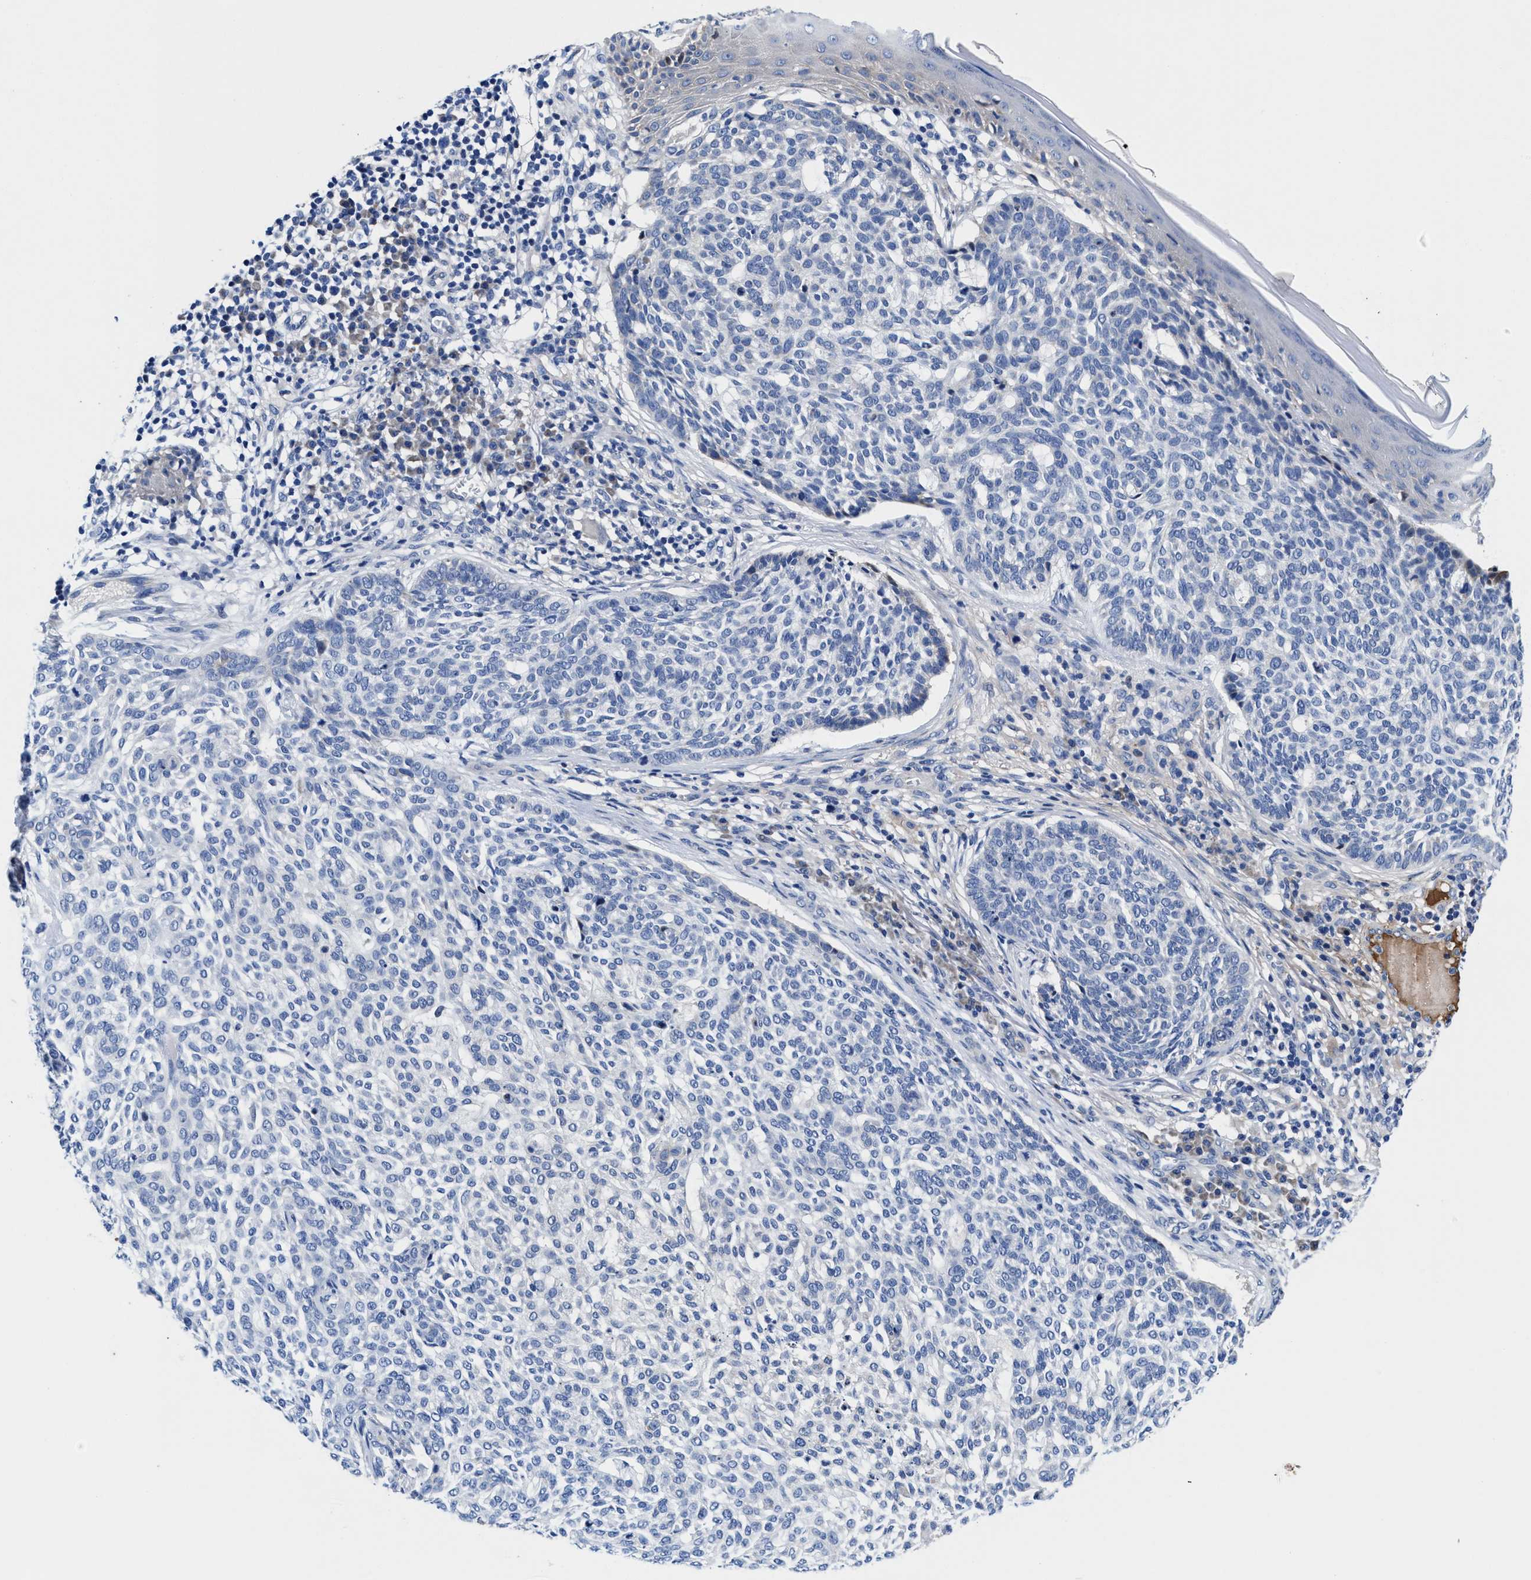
{"staining": {"intensity": "negative", "quantity": "none", "location": "none"}, "tissue": "skin cancer", "cell_type": "Tumor cells", "image_type": "cancer", "snomed": [{"axis": "morphology", "description": "Basal cell carcinoma"}, {"axis": "topography", "description": "Skin"}], "caption": "The immunohistochemistry histopathology image has no significant expression in tumor cells of skin cancer (basal cell carcinoma) tissue.", "gene": "DHRS13", "patient": {"sex": "female", "age": 64}}